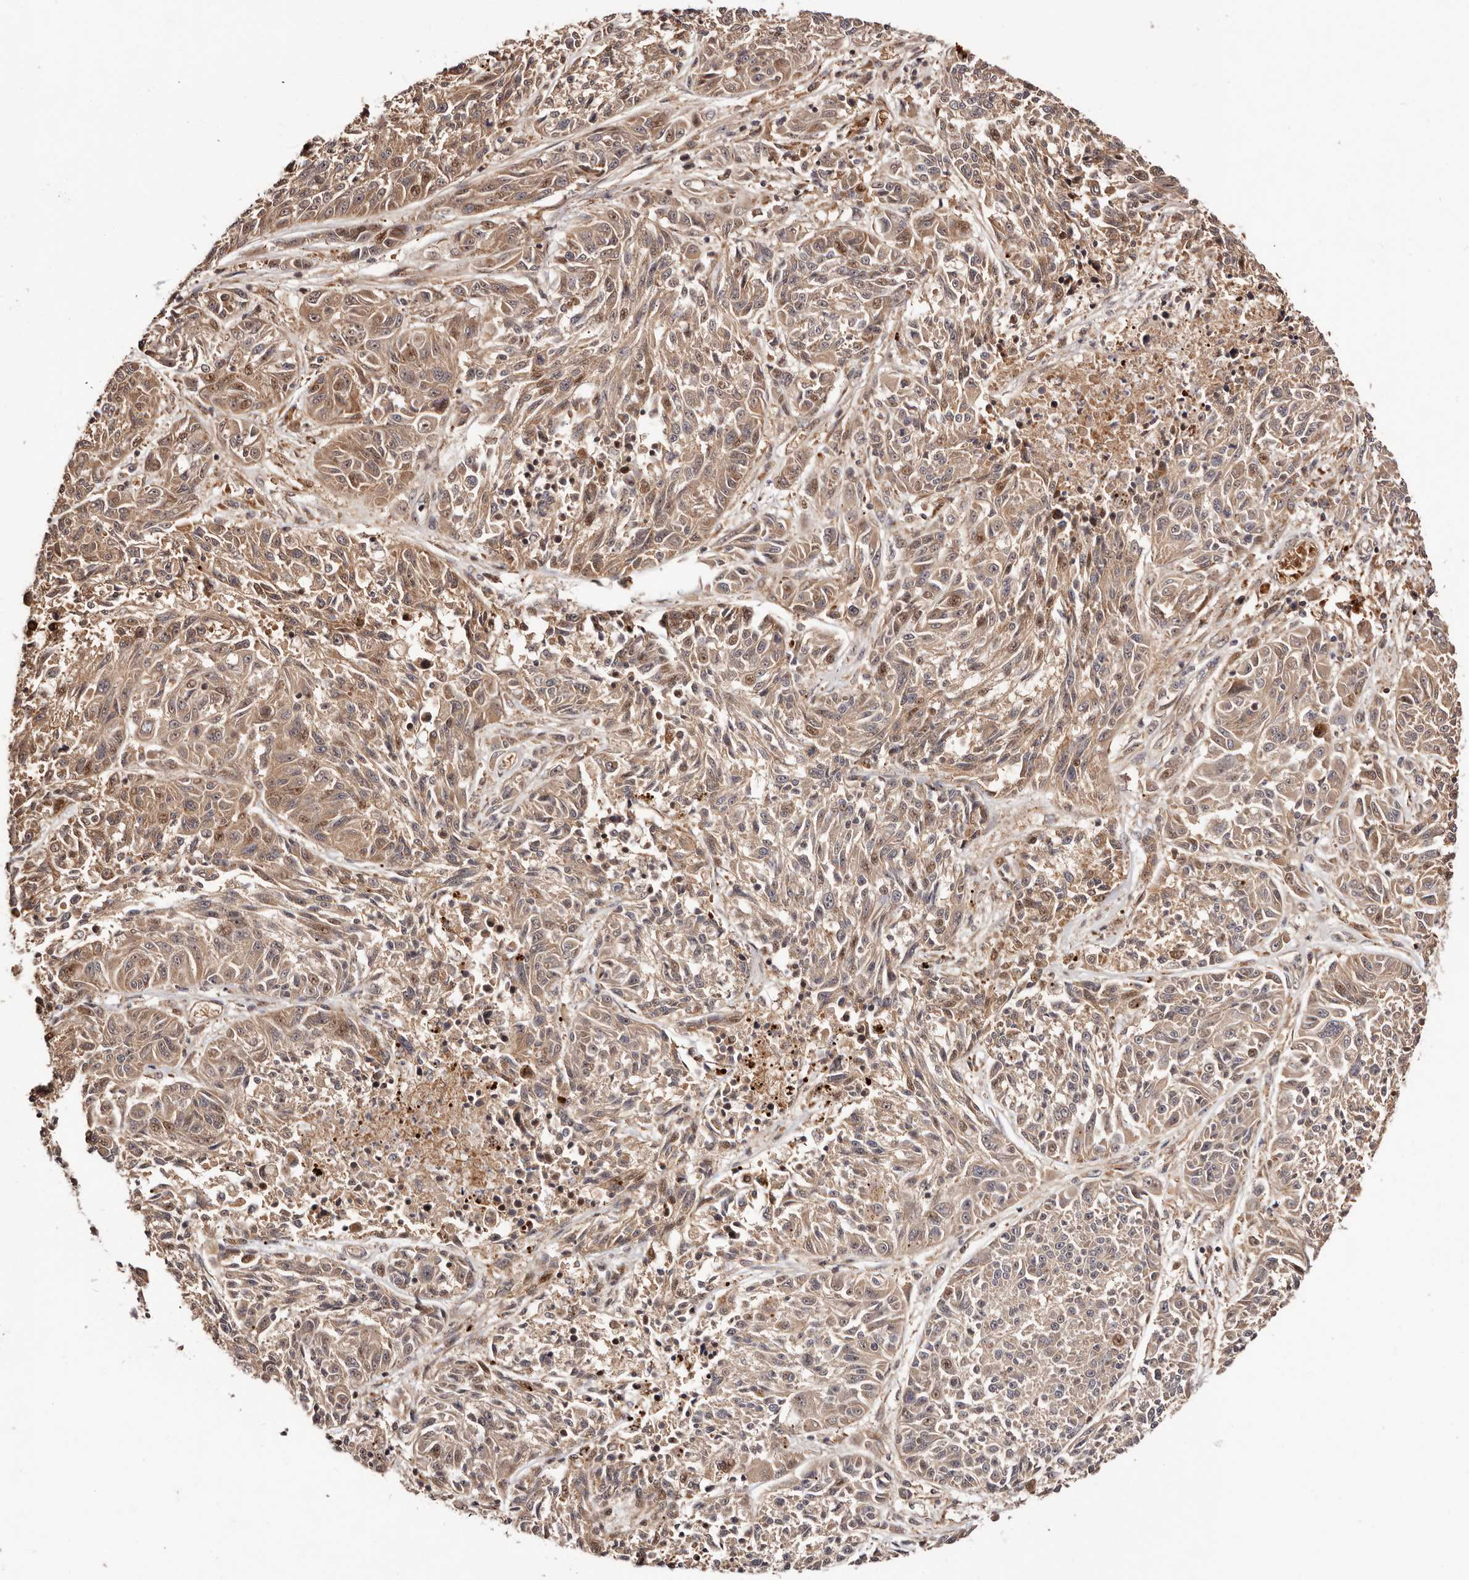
{"staining": {"intensity": "weak", "quantity": ">75%", "location": "cytoplasmic/membranous,nuclear"}, "tissue": "melanoma", "cell_type": "Tumor cells", "image_type": "cancer", "snomed": [{"axis": "morphology", "description": "Malignant melanoma, NOS"}, {"axis": "topography", "description": "Skin"}], "caption": "Protein expression analysis of human malignant melanoma reveals weak cytoplasmic/membranous and nuclear expression in about >75% of tumor cells.", "gene": "PTPN22", "patient": {"sex": "male", "age": 53}}